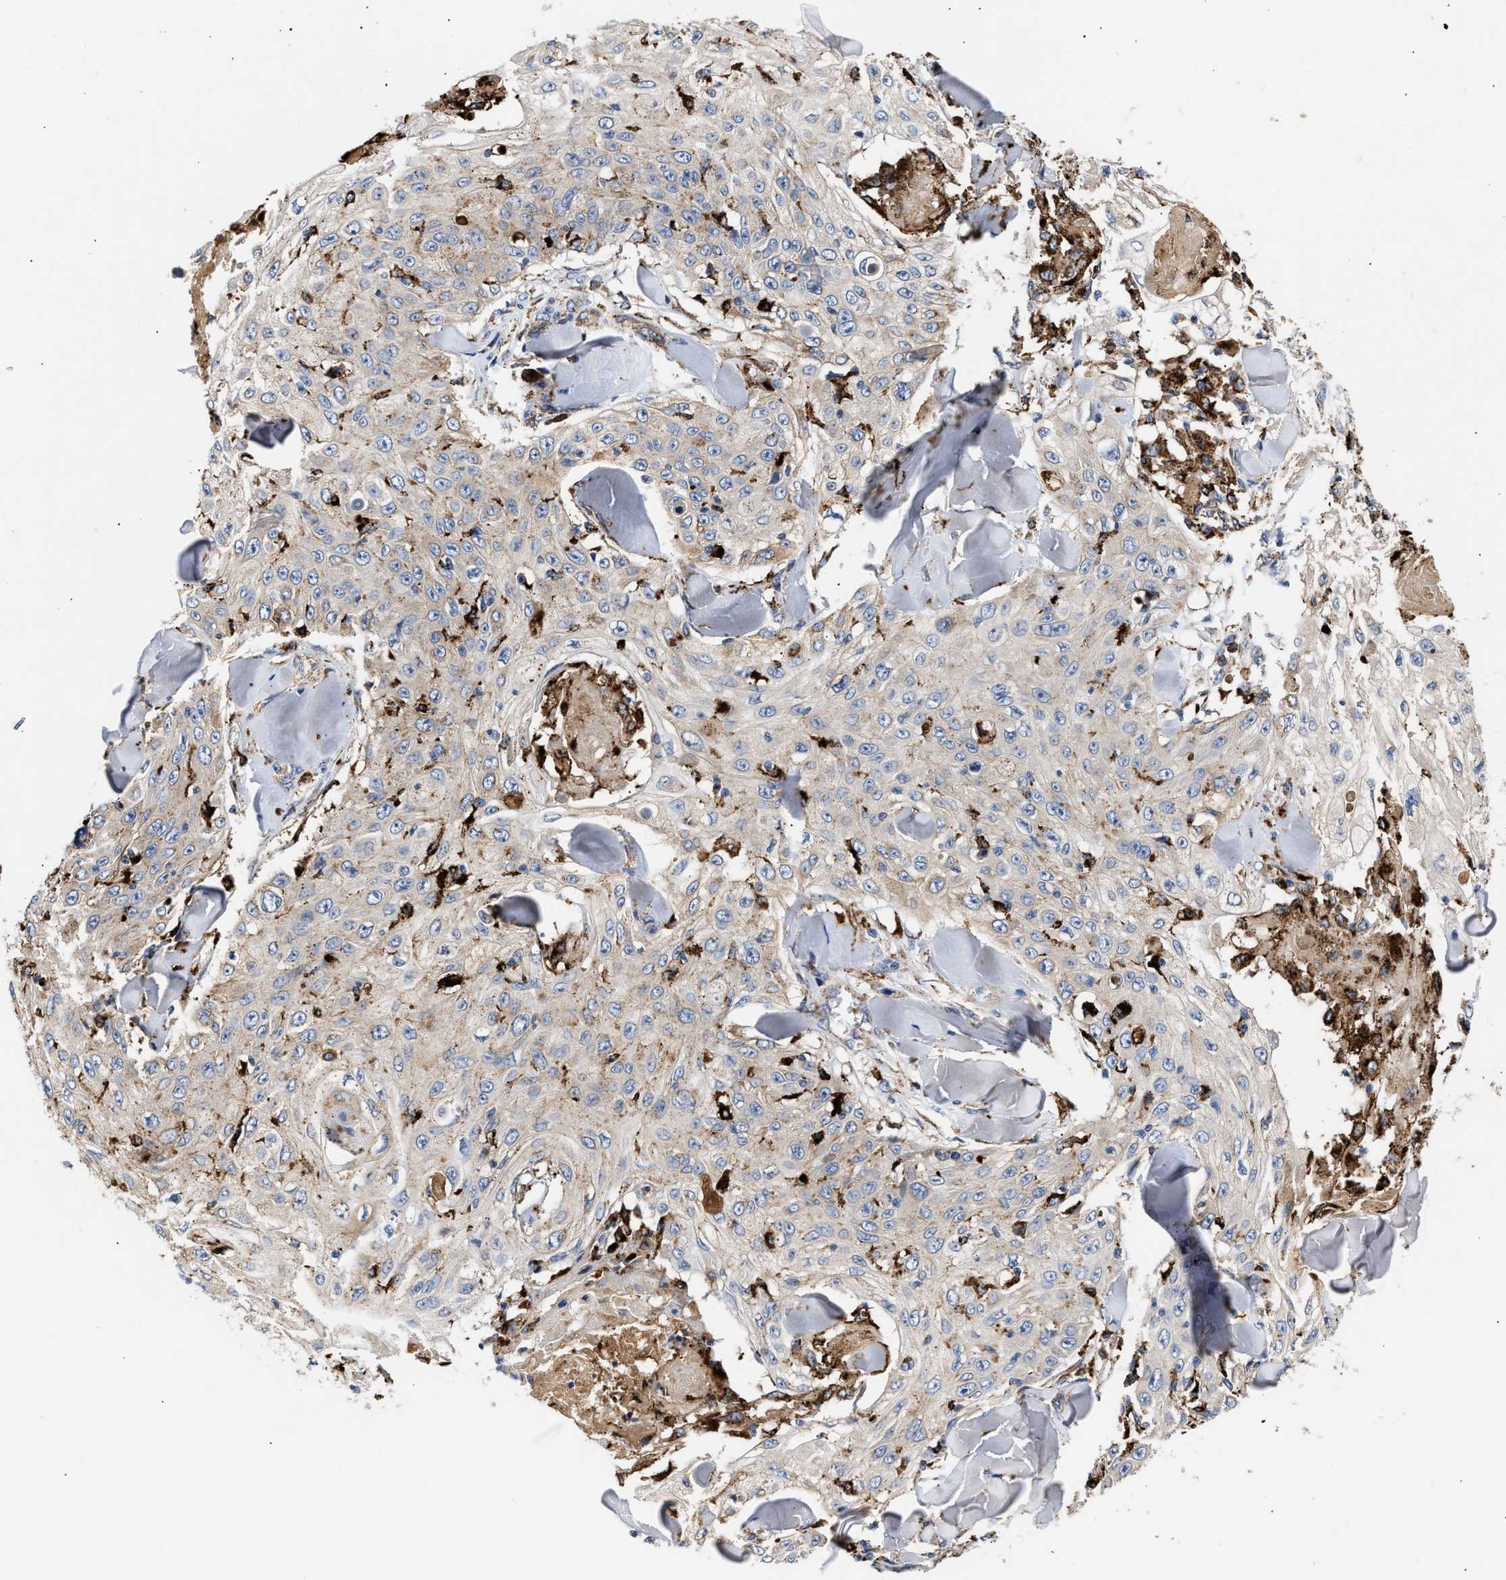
{"staining": {"intensity": "negative", "quantity": "none", "location": "none"}, "tissue": "skin cancer", "cell_type": "Tumor cells", "image_type": "cancer", "snomed": [{"axis": "morphology", "description": "Squamous cell carcinoma, NOS"}, {"axis": "topography", "description": "Skin"}], "caption": "Tumor cells are negative for brown protein staining in skin cancer. (IHC, brightfield microscopy, high magnification).", "gene": "CCDC146", "patient": {"sex": "male", "age": 86}}